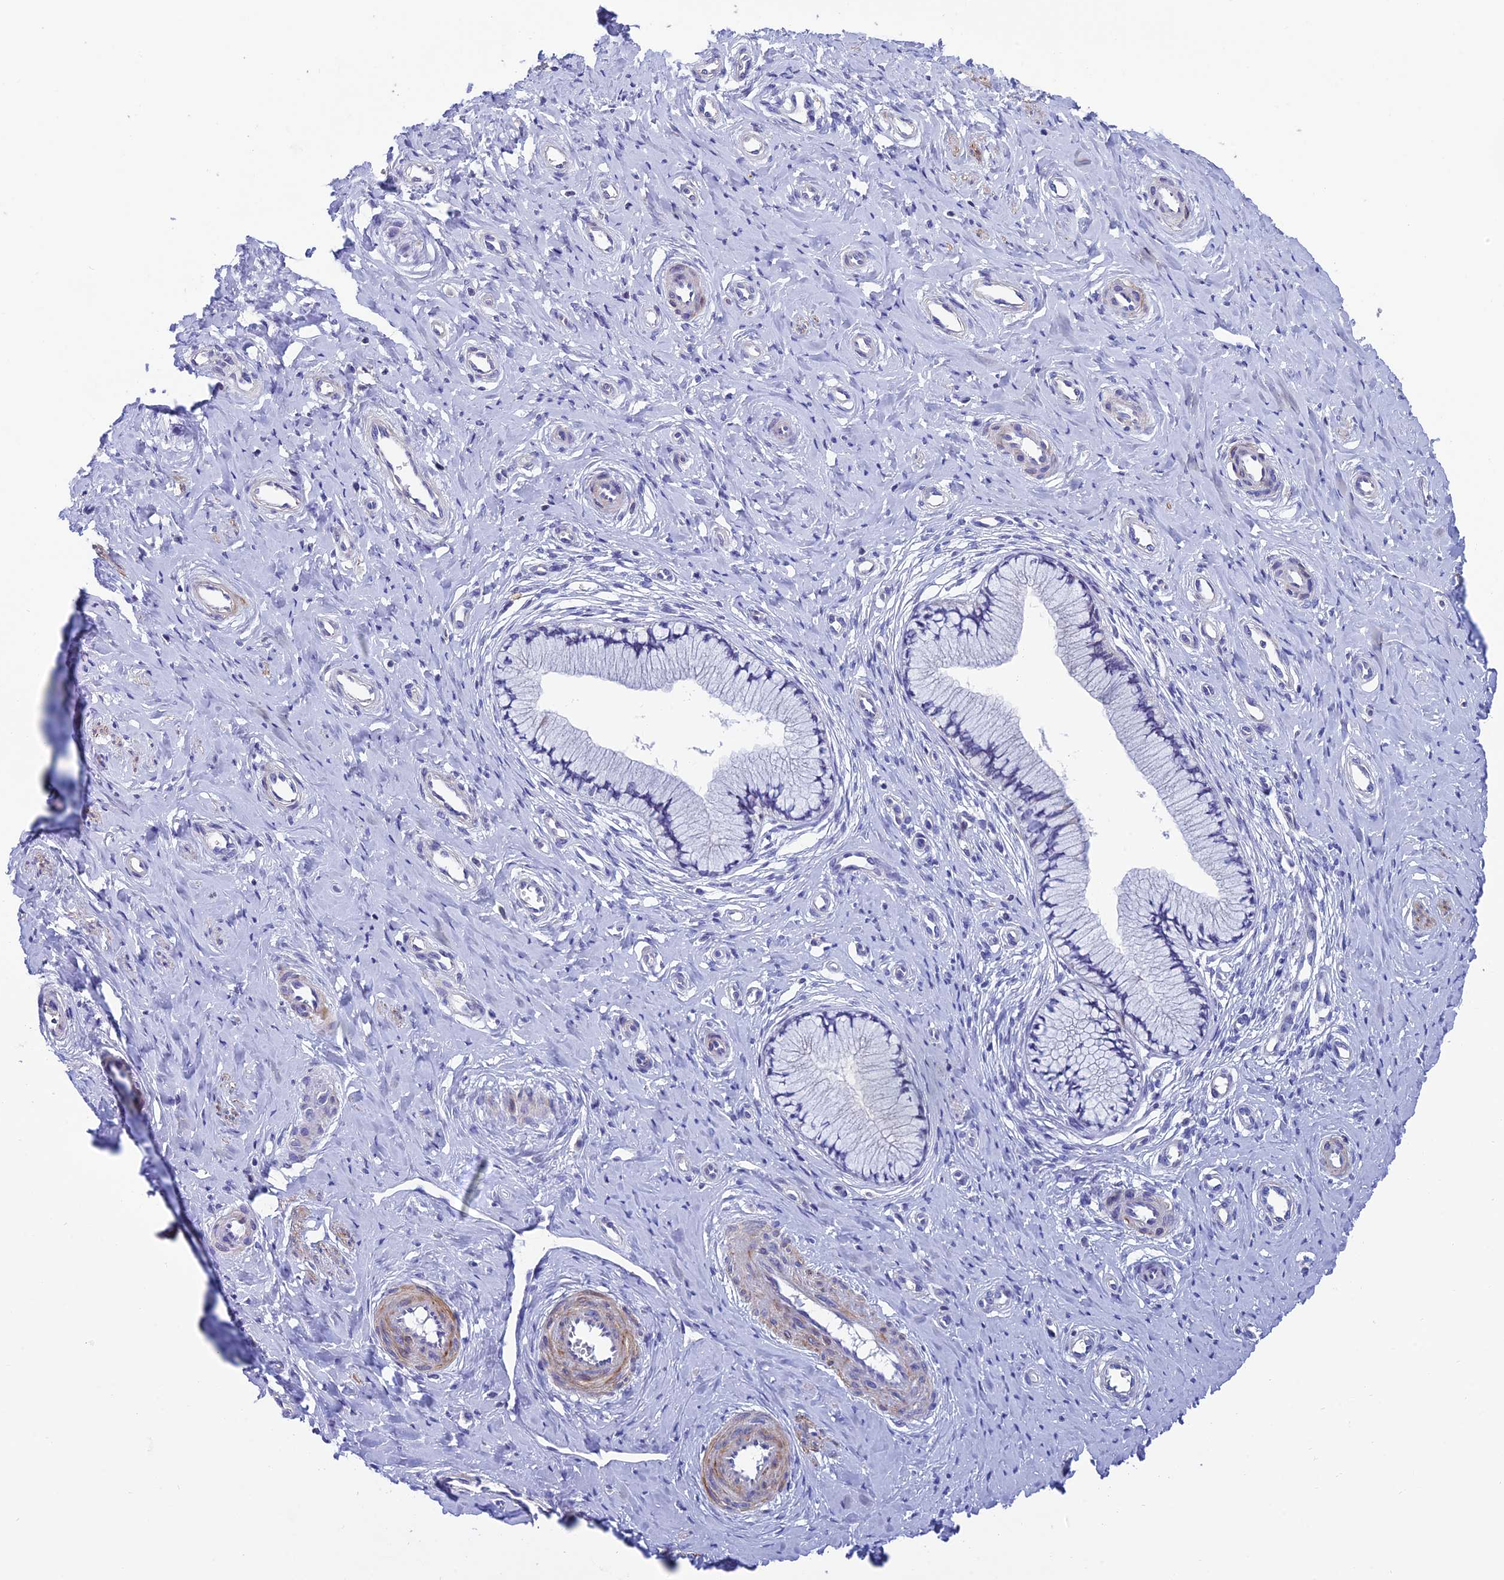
{"staining": {"intensity": "negative", "quantity": "none", "location": "none"}, "tissue": "cervix", "cell_type": "Glandular cells", "image_type": "normal", "snomed": [{"axis": "morphology", "description": "Normal tissue, NOS"}, {"axis": "topography", "description": "Cervix"}], "caption": "Histopathology image shows no protein staining in glandular cells of normal cervix.", "gene": "FAM178B", "patient": {"sex": "female", "age": 36}}